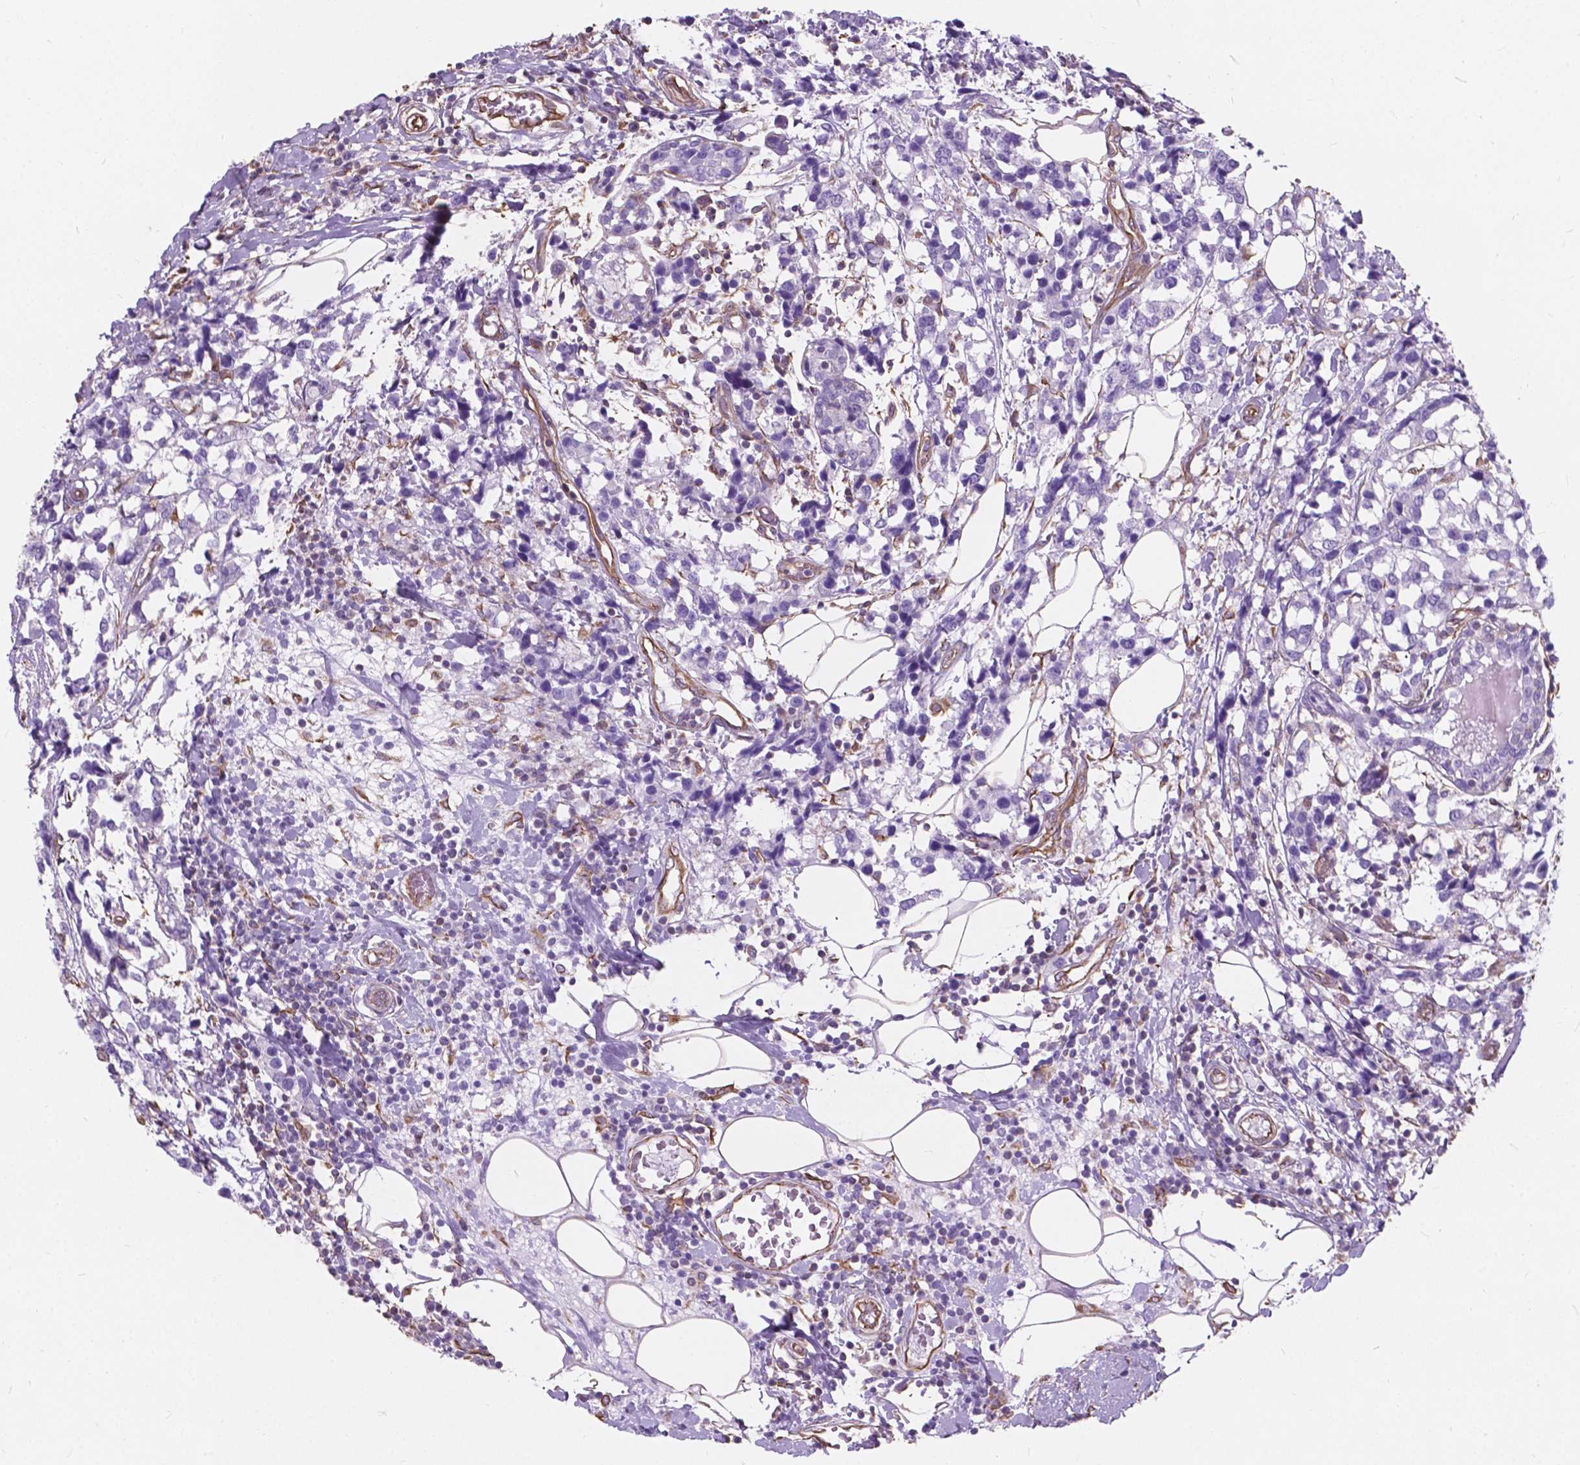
{"staining": {"intensity": "negative", "quantity": "none", "location": "none"}, "tissue": "breast cancer", "cell_type": "Tumor cells", "image_type": "cancer", "snomed": [{"axis": "morphology", "description": "Lobular carcinoma"}, {"axis": "topography", "description": "Breast"}], "caption": "The immunohistochemistry image has no significant staining in tumor cells of breast cancer (lobular carcinoma) tissue.", "gene": "AMOT", "patient": {"sex": "female", "age": 59}}